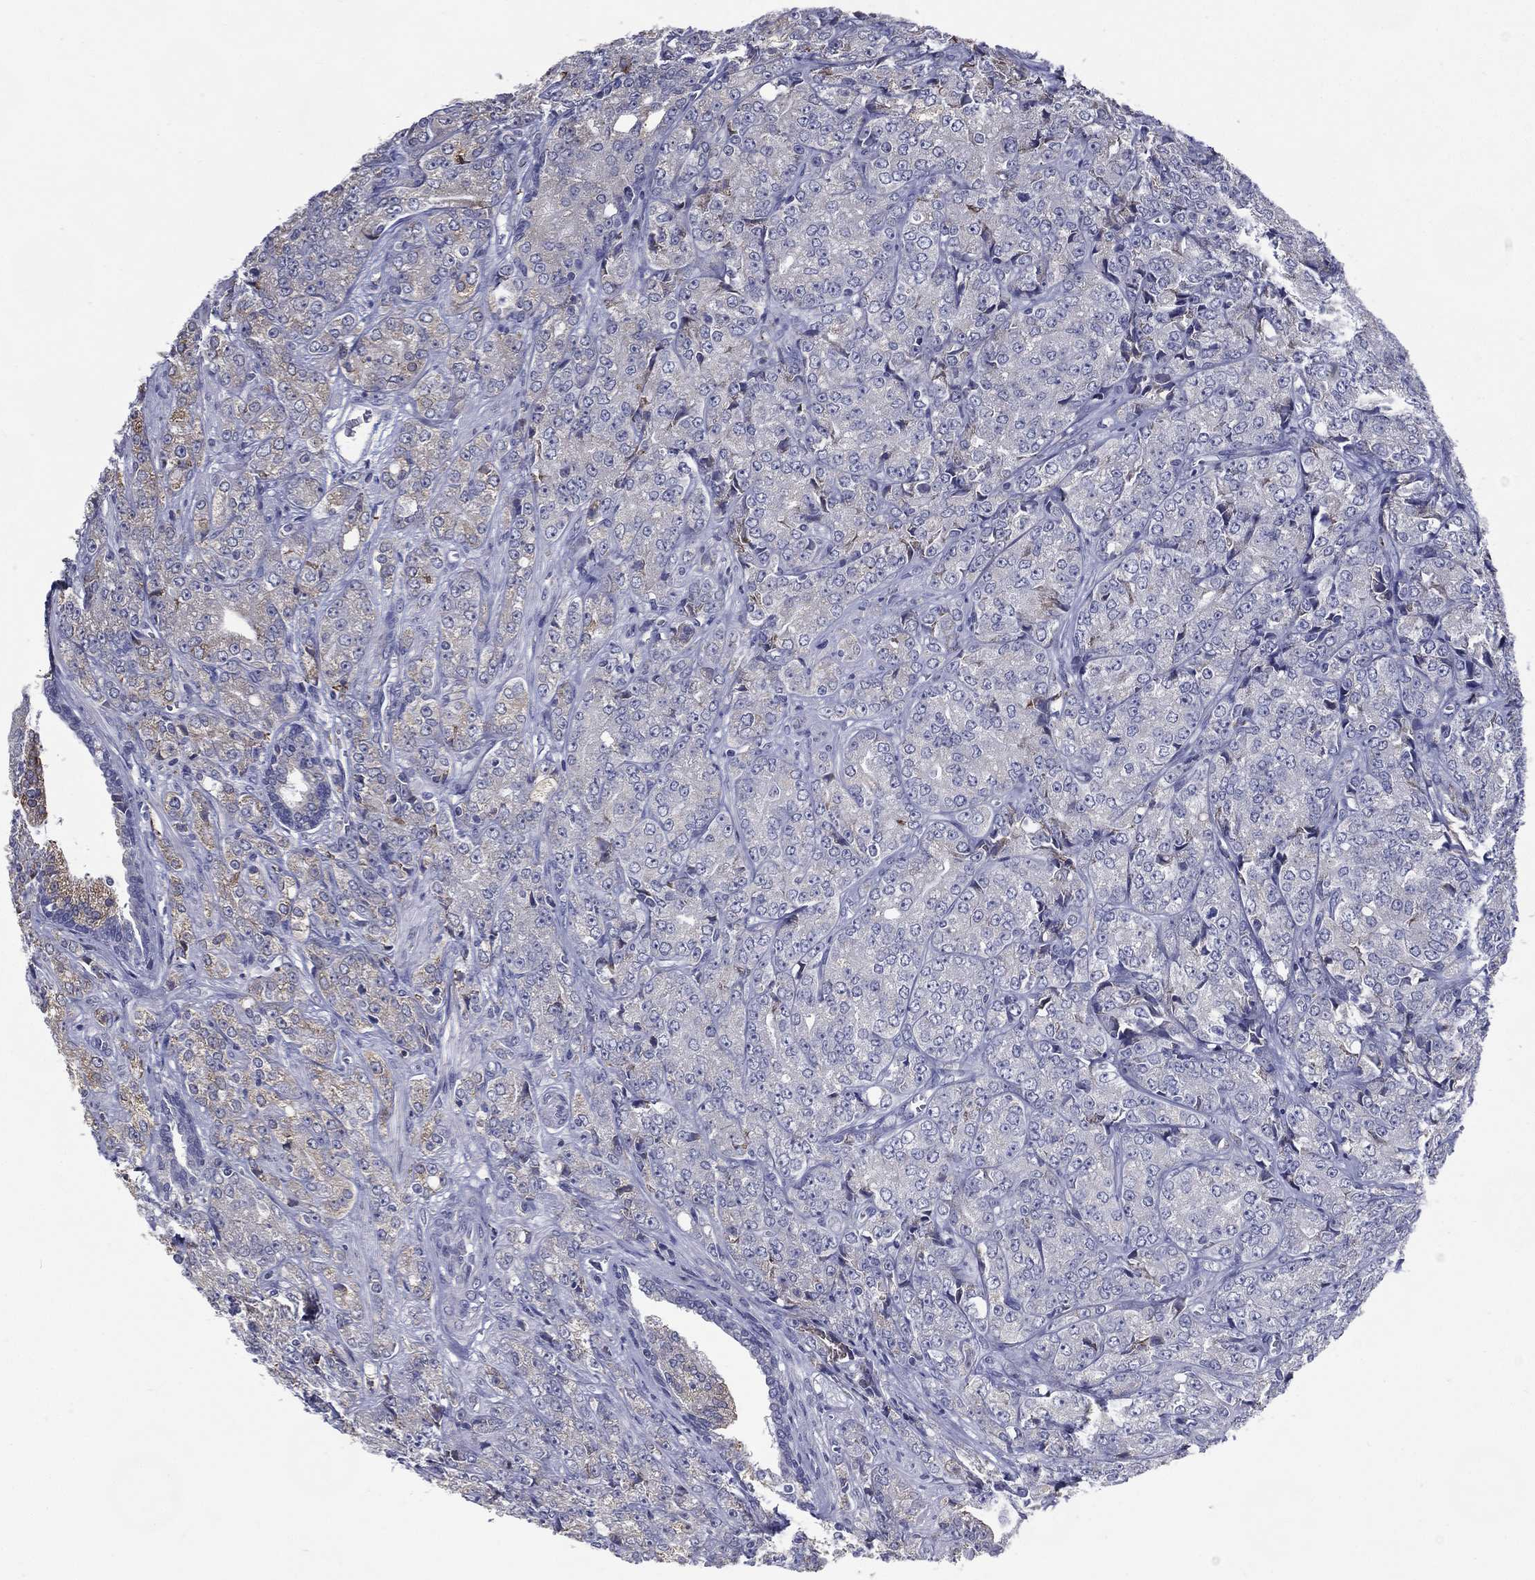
{"staining": {"intensity": "negative", "quantity": "none", "location": "none"}, "tissue": "prostate cancer", "cell_type": "Tumor cells", "image_type": "cancer", "snomed": [{"axis": "morphology", "description": "Adenocarcinoma, NOS"}, {"axis": "topography", "description": "Prostate and seminal vesicle, NOS"}, {"axis": "topography", "description": "Prostate"}], "caption": "This is an immunohistochemistry (IHC) histopathology image of human prostate cancer (adenocarcinoma). There is no positivity in tumor cells.", "gene": "C19orf18", "patient": {"sex": "male", "age": 68}}